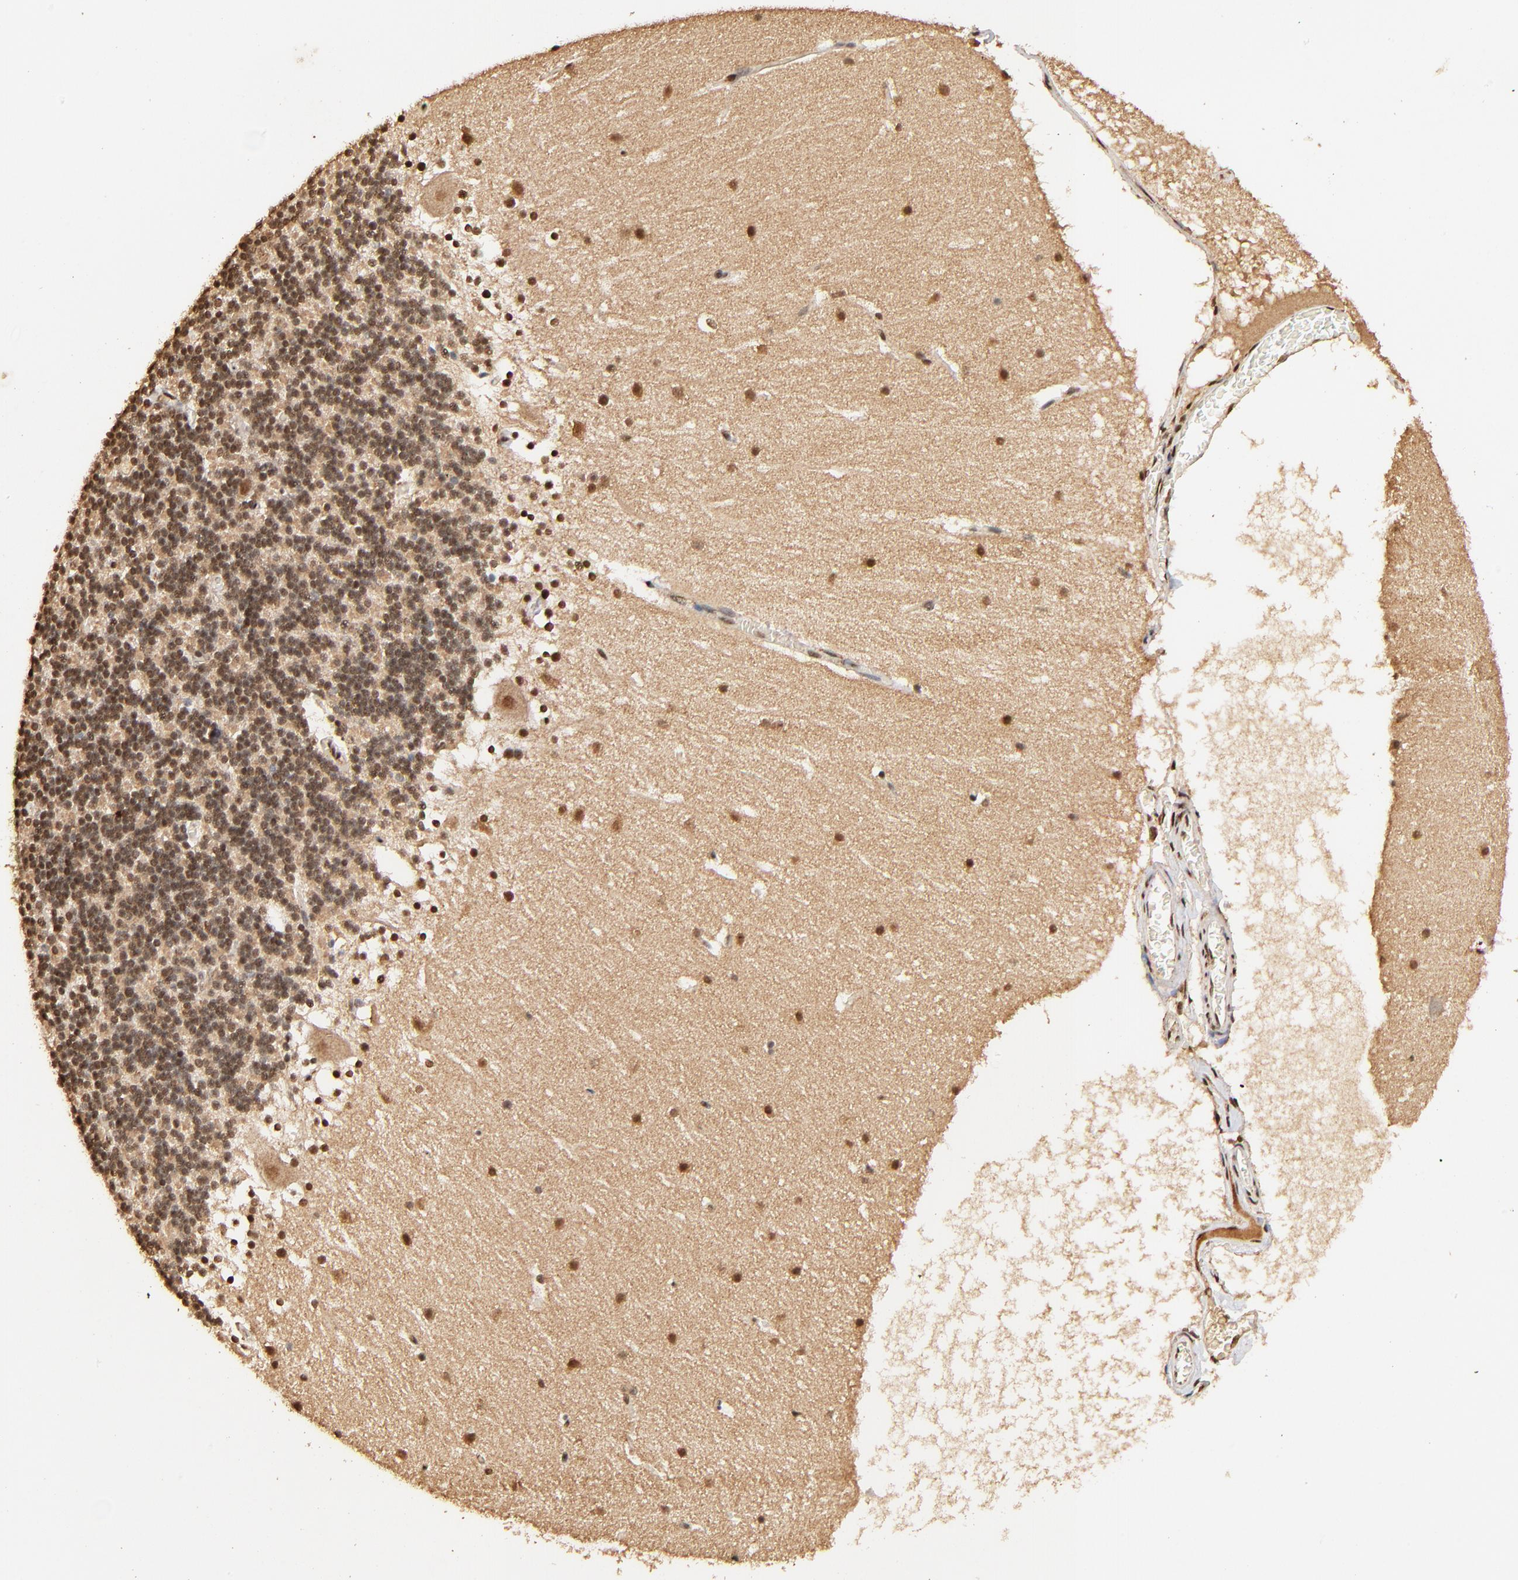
{"staining": {"intensity": "strong", "quantity": "25%-75%", "location": "cytoplasmic/membranous,nuclear"}, "tissue": "cerebellum", "cell_type": "Cells in granular layer", "image_type": "normal", "snomed": [{"axis": "morphology", "description": "Normal tissue, NOS"}, {"axis": "topography", "description": "Cerebellum"}], "caption": "Immunohistochemical staining of unremarkable cerebellum exhibits 25%-75% levels of strong cytoplasmic/membranous,nuclear protein positivity in approximately 25%-75% of cells in granular layer. Using DAB (brown) and hematoxylin (blue) stains, captured at high magnification using brightfield microscopy.", "gene": "MED12", "patient": {"sex": "female", "age": 19}}